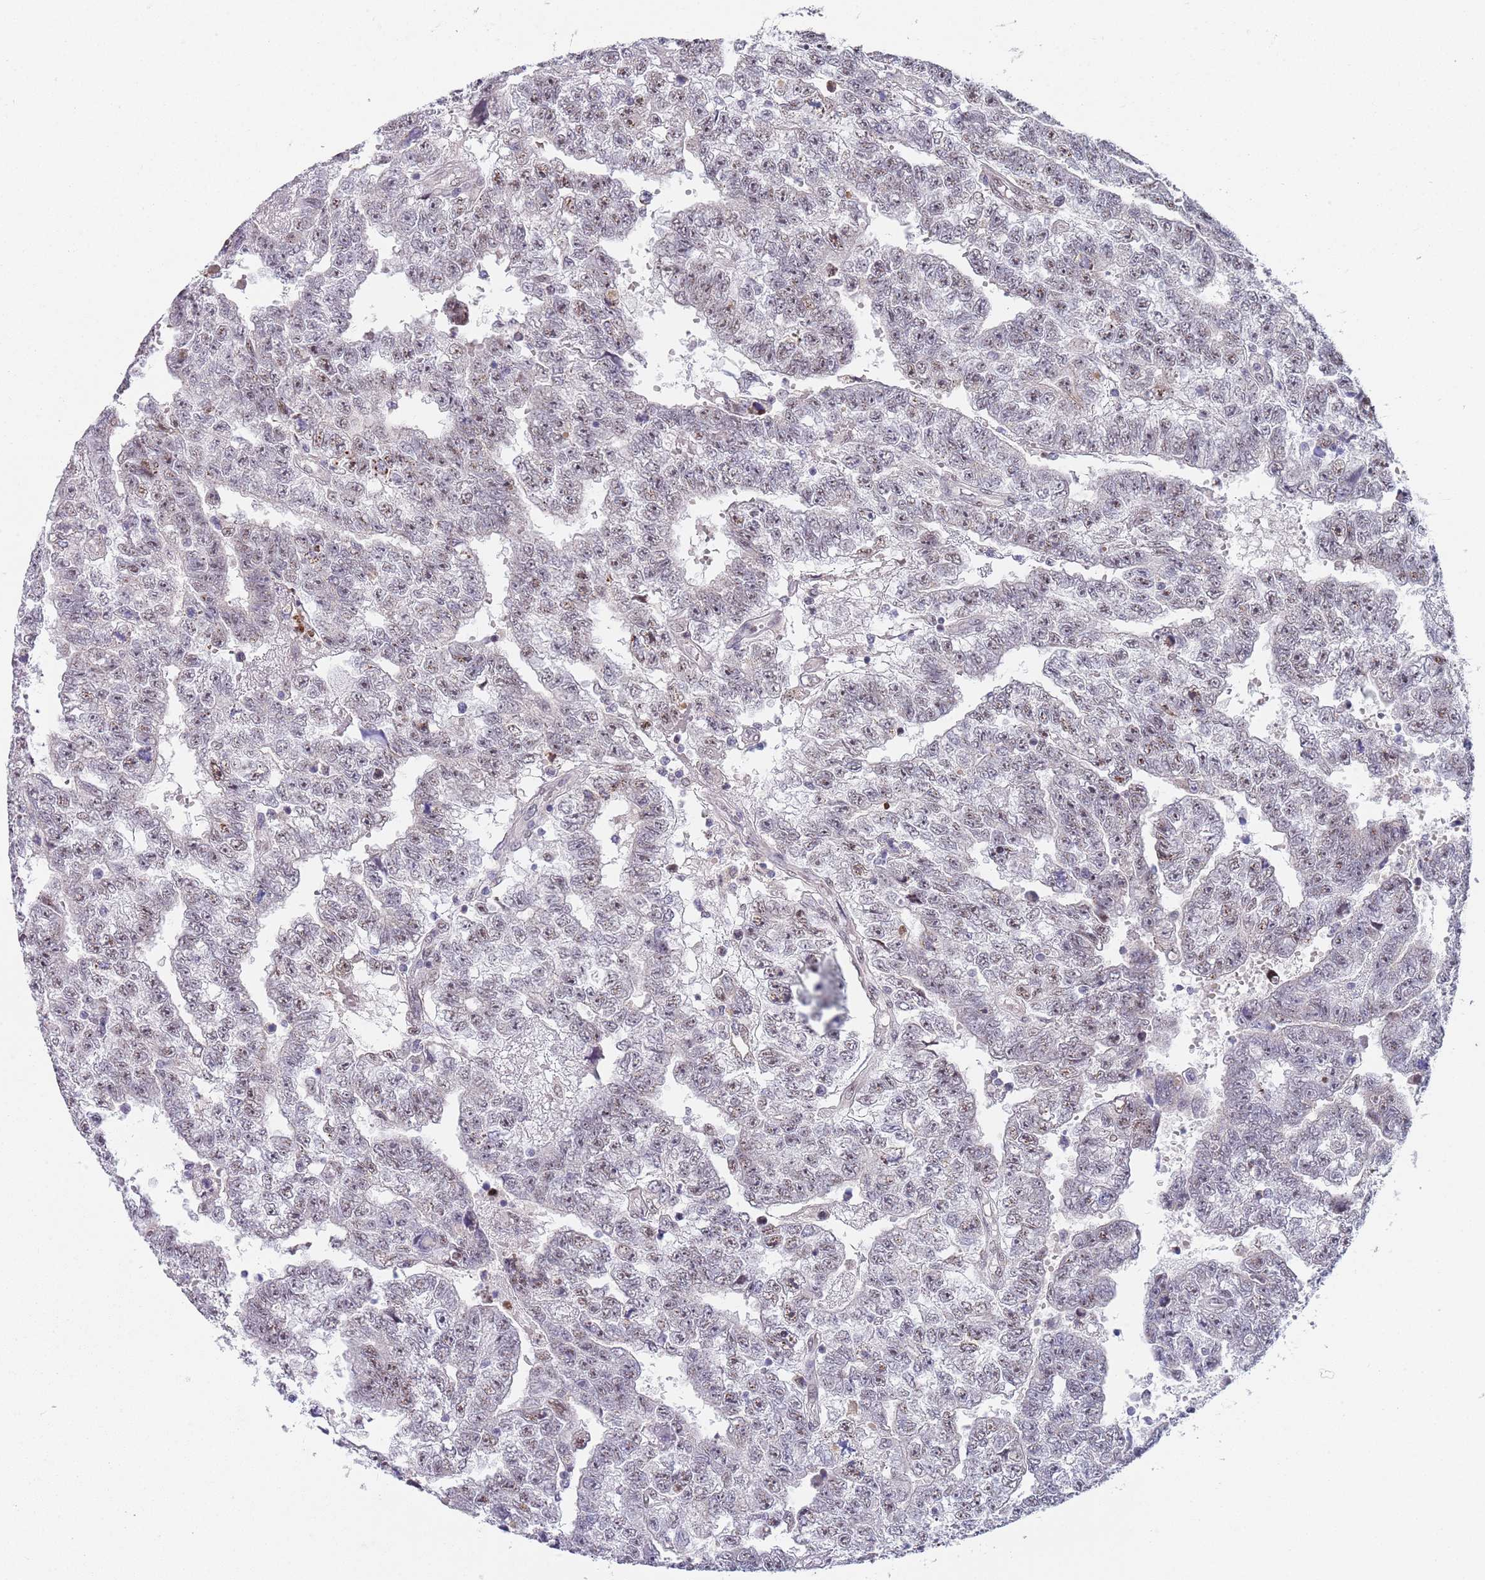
{"staining": {"intensity": "weak", "quantity": "<25%", "location": "nuclear"}, "tissue": "testis cancer", "cell_type": "Tumor cells", "image_type": "cancer", "snomed": [{"axis": "morphology", "description": "Carcinoma, Embryonal, NOS"}, {"axis": "topography", "description": "Testis"}], "caption": "High power microscopy photomicrograph of an immunohistochemistry photomicrograph of embryonal carcinoma (testis), revealing no significant positivity in tumor cells.", "gene": "PLCL2", "patient": {"sex": "male", "age": 25}}